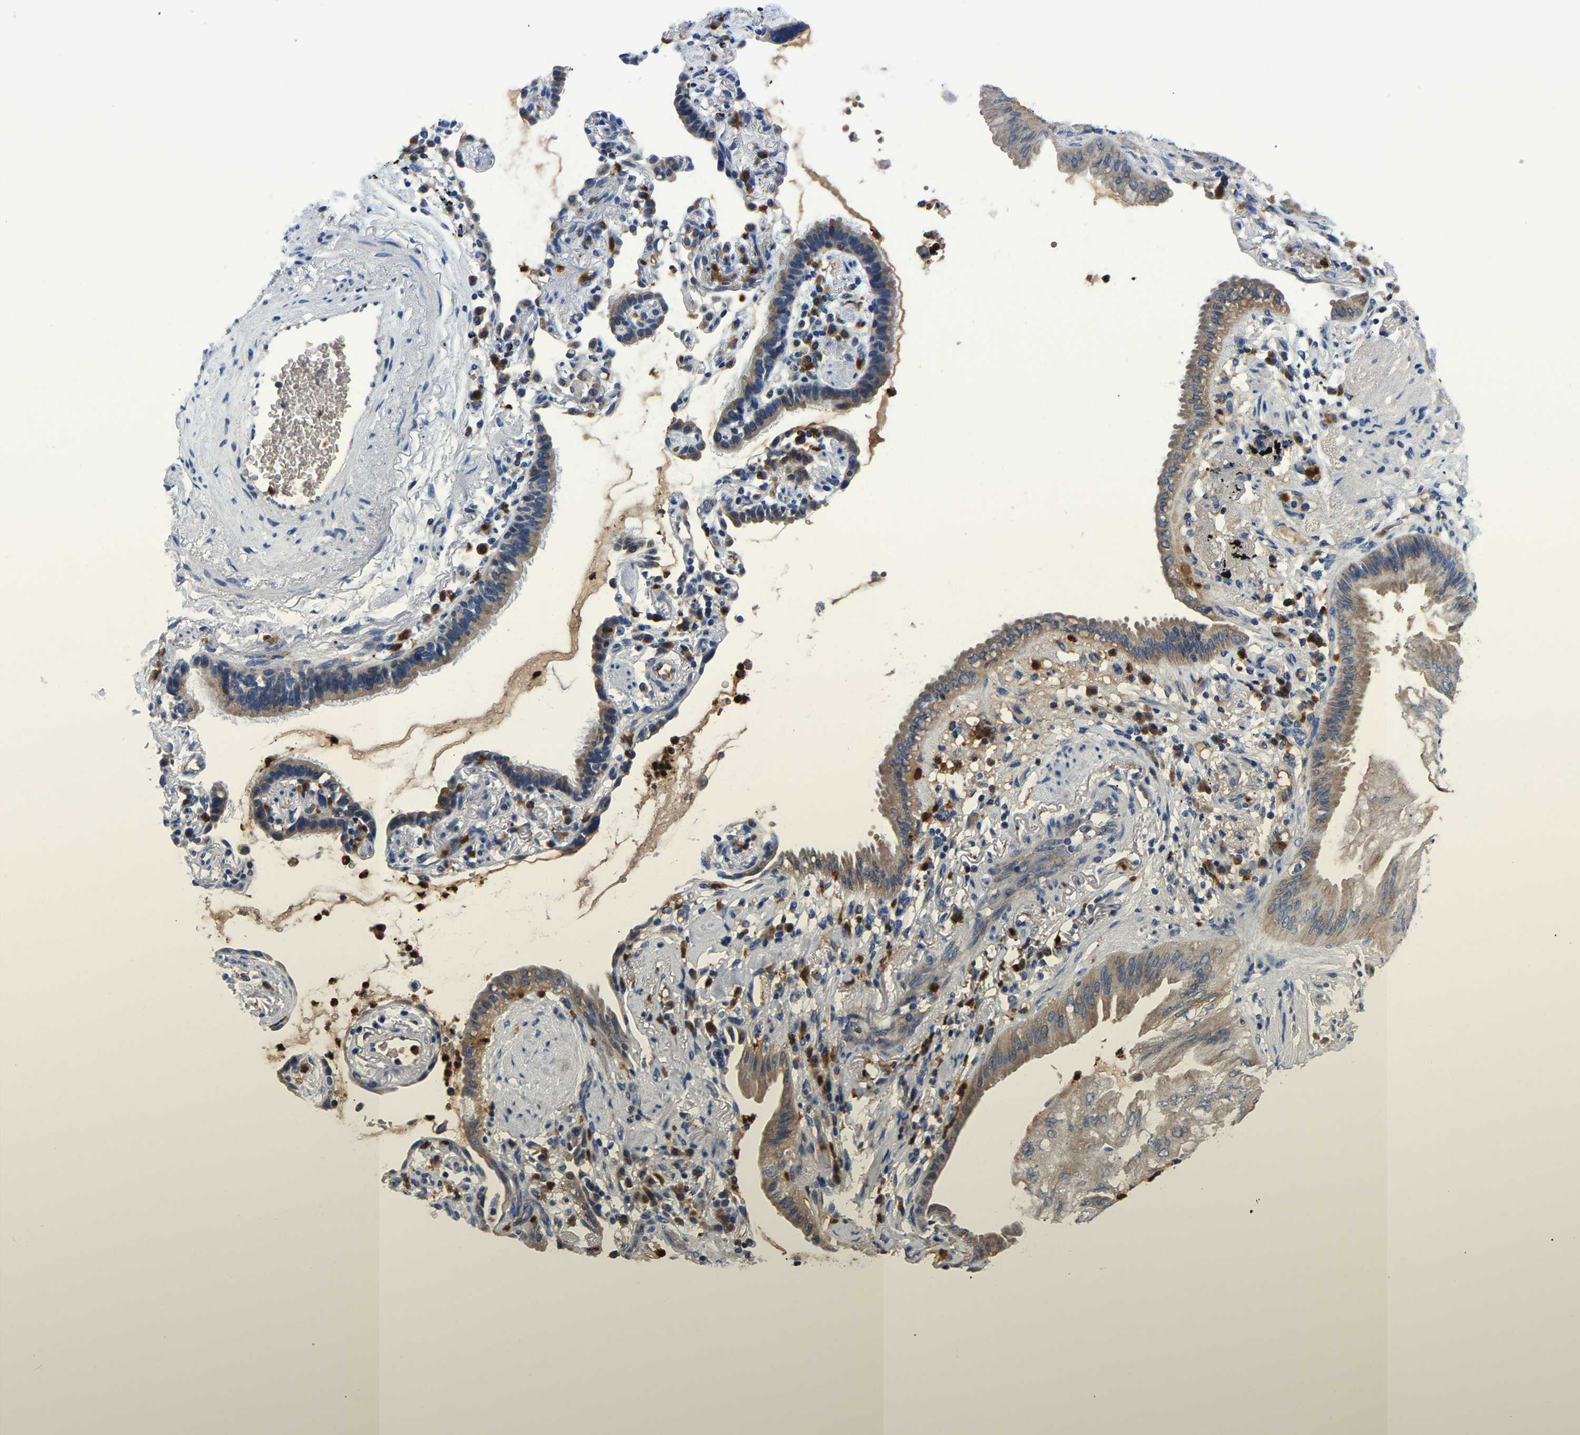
{"staining": {"intensity": "weak", "quantity": "25%-75%", "location": "cytoplasmic/membranous"}, "tissue": "lung cancer", "cell_type": "Tumor cells", "image_type": "cancer", "snomed": [{"axis": "morphology", "description": "Normal tissue, NOS"}, {"axis": "morphology", "description": "Adenocarcinoma, NOS"}, {"axis": "topography", "description": "Bronchus"}, {"axis": "topography", "description": "Lung"}], "caption": "A low amount of weak cytoplasmic/membranous positivity is identified in approximately 25%-75% of tumor cells in lung adenocarcinoma tissue. (Stains: DAB in brown, nuclei in blue, Microscopy: brightfield microscopy at high magnification).", "gene": "TOR1B", "patient": {"sex": "female", "age": 70}}